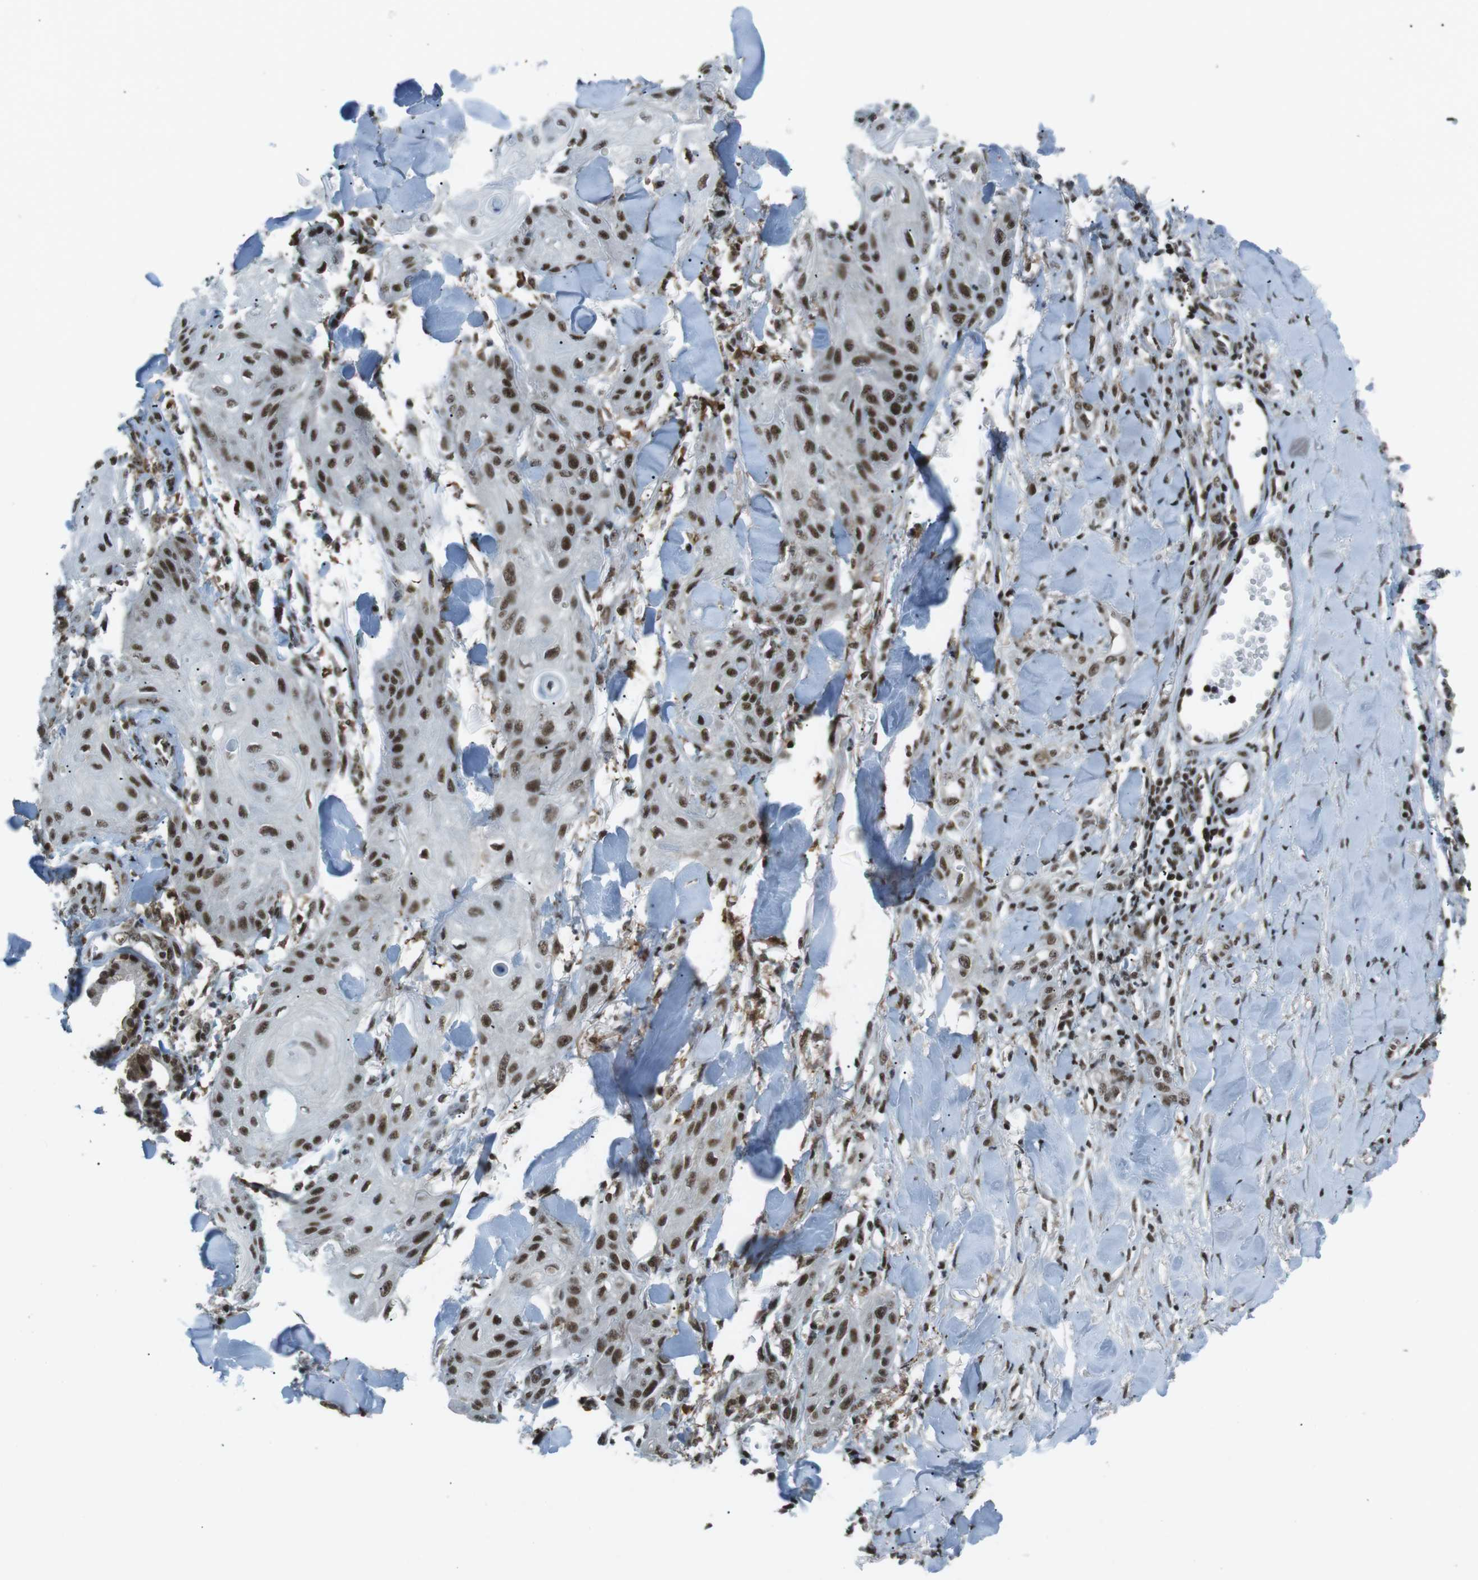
{"staining": {"intensity": "strong", "quantity": ">75%", "location": "nuclear"}, "tissue": "skin cancer", "cell_type": "Tumor cells", "image_type": "cancer", "snomed": [{"axis": "morphology", "description": "Squamous cell carcinoma, NOS"}, {"axis": "topography", "description": "Skin"}], "caption": "Squamous cell carcinoma (skin) tissue displays strong nuclear positivity in approximately >75% of tumor cells, visualized by immunohistochemistry.", "gene": "TAF1", "patient": {"sex": "male", "age": 74}}